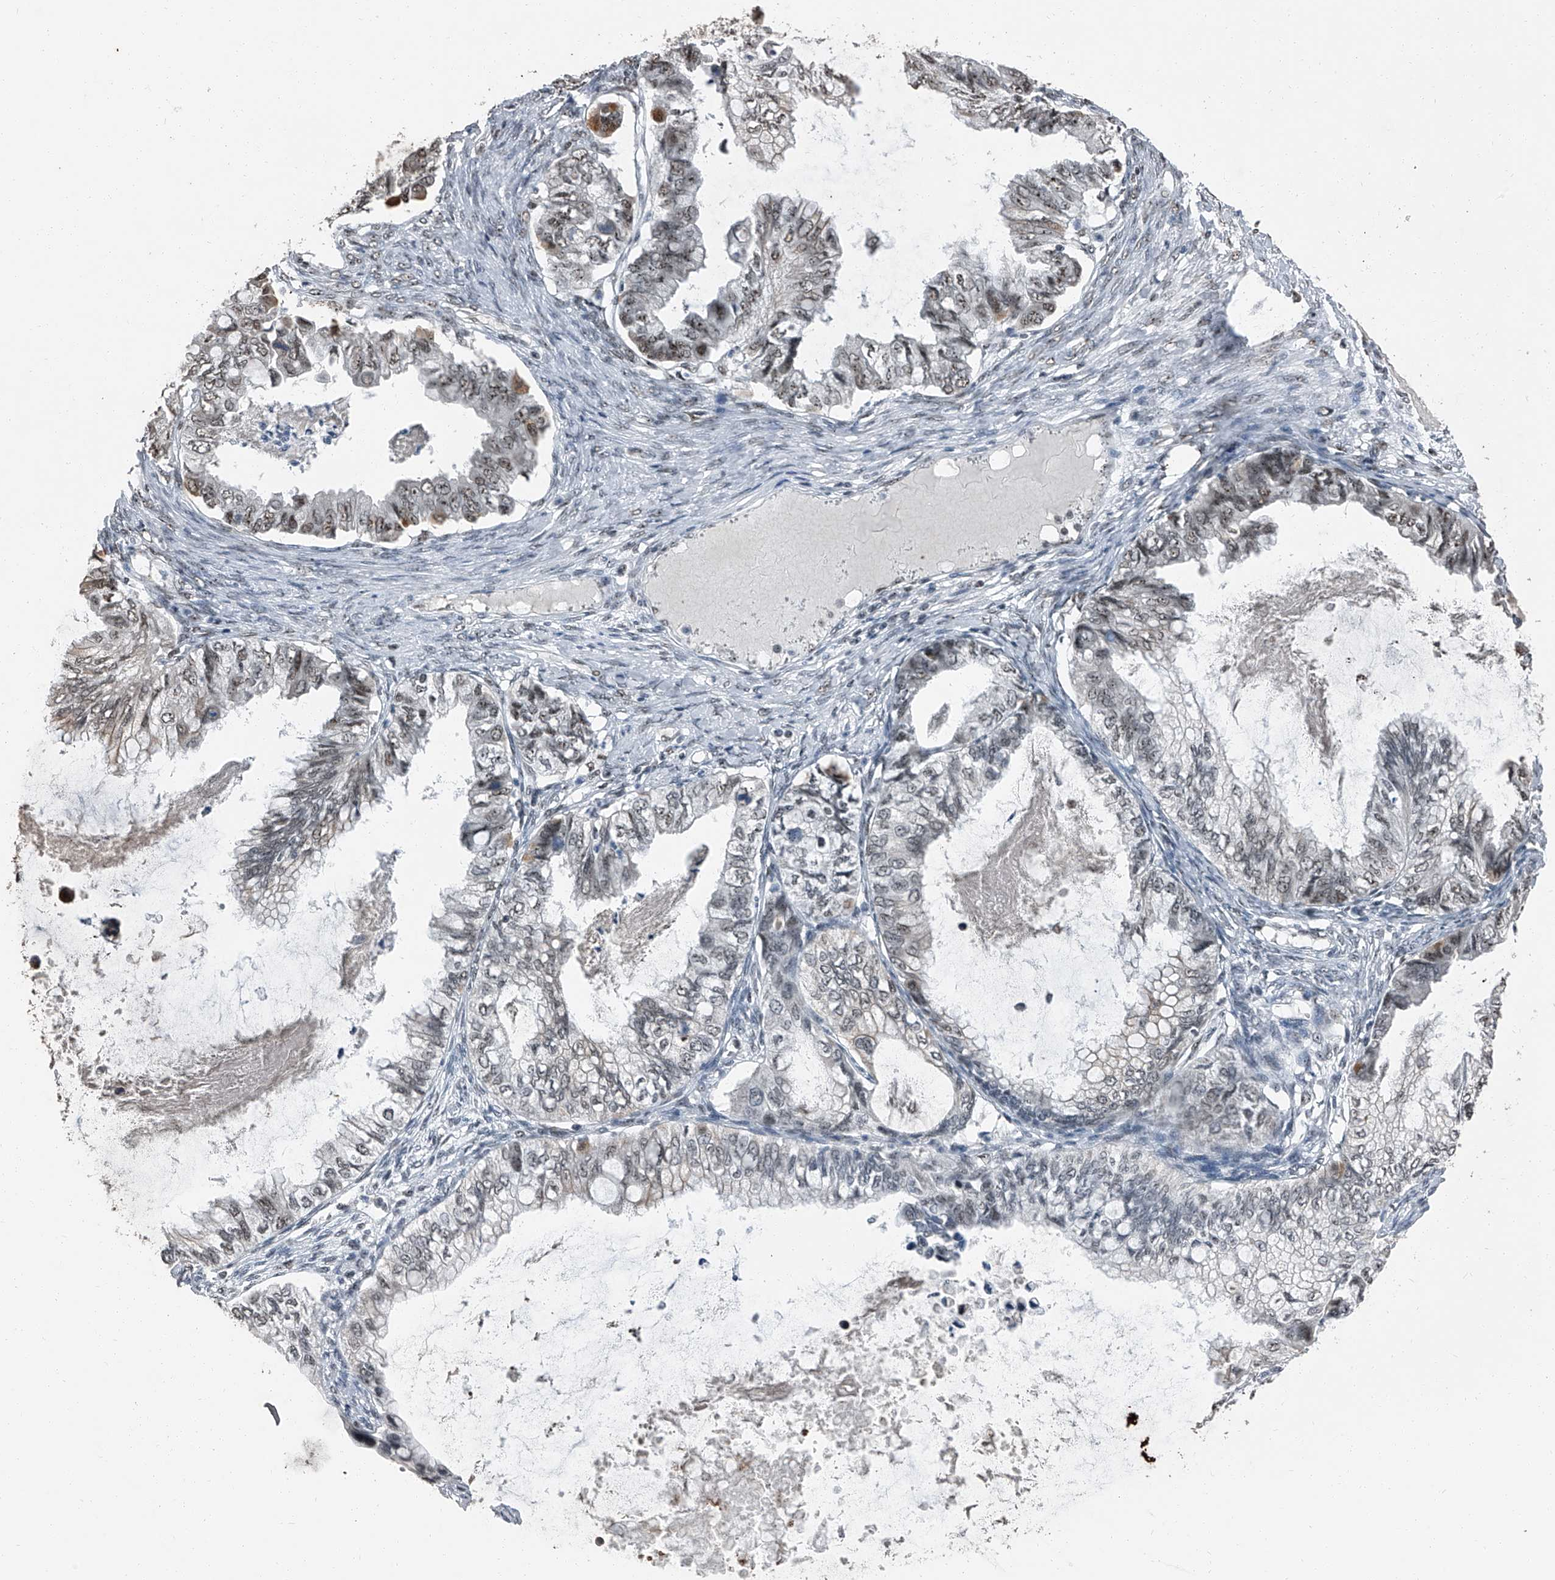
{"staining": {"intensity": "weak", "quantity": ">75%", "location": "nuclear"}, "tissue": "ovarian cancer", "cell_type": "Tumor cells", "image_type": "cancer", "snomed": [{"axis": "morphology", "description": "Cystadenocarcinoma, mucinous, NOS"}, {"axis": "topography", "description": "Ovary"}], "caption": "Weak nuclear protein positivity is identified in approximately >75% of tumor cells in mucinous cystadenocarcinoma (ovarian).", "gene": "TCOF1", "patient": {"sex": "female", "age": 80}}